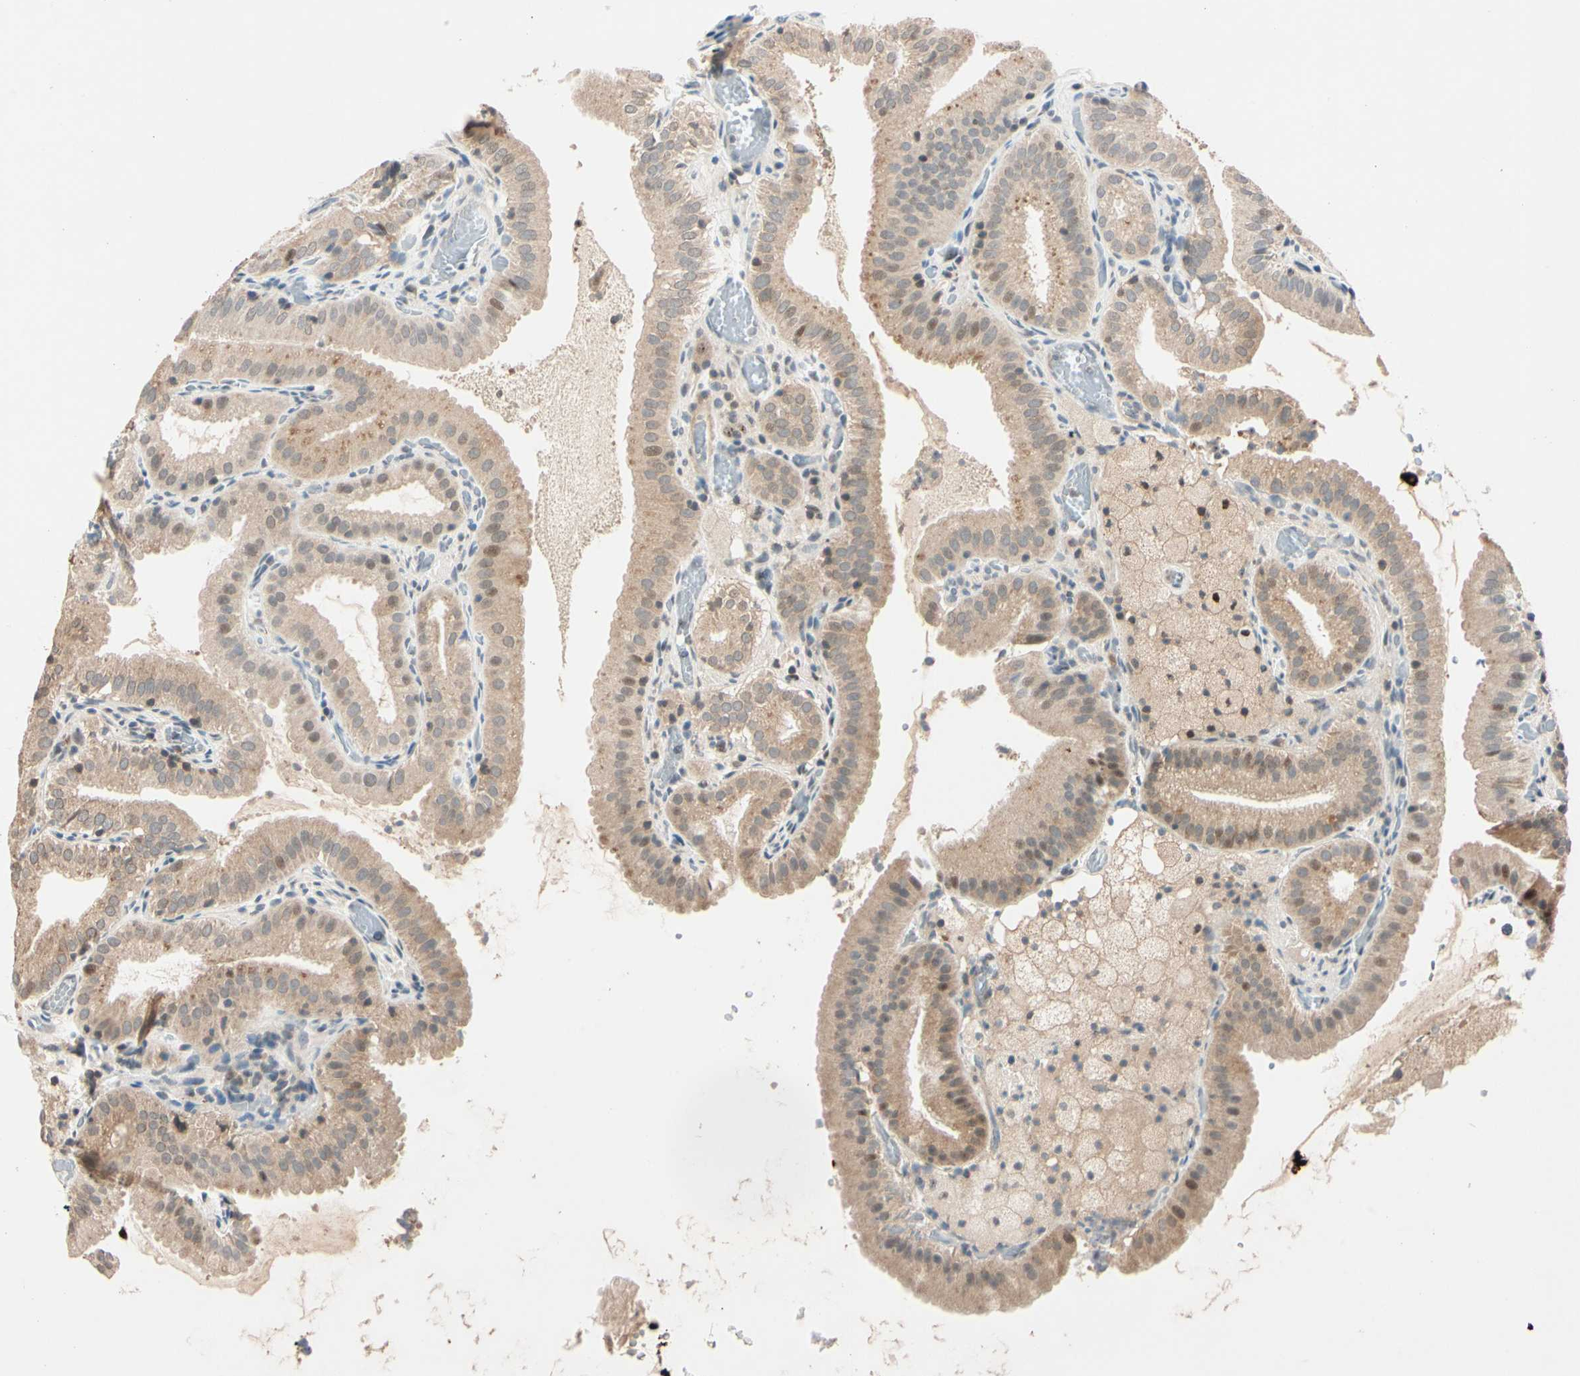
{"staining": {"intensity": "moderate", "quantity": ">75%", "location": "cytoplasmic/membranous"}, "tissue": "gallbladder", "cell_type": "Glandular cells", "image_type": "normal", "snomed": [{"axis": "morphology", "description": "Normal tissue, NOS"}, {"axis": "topography", "description": "Gallbladder"}], "caption": "An immunohistochemistry micrograph of unremarkable tissue is shown. Protein staining in brown shows moderate cytoplasmic/membranous positivity in gallbladder within glandular cells.", "gene": "ACSL5", "patient": {"sex": "male", "age": 54}}